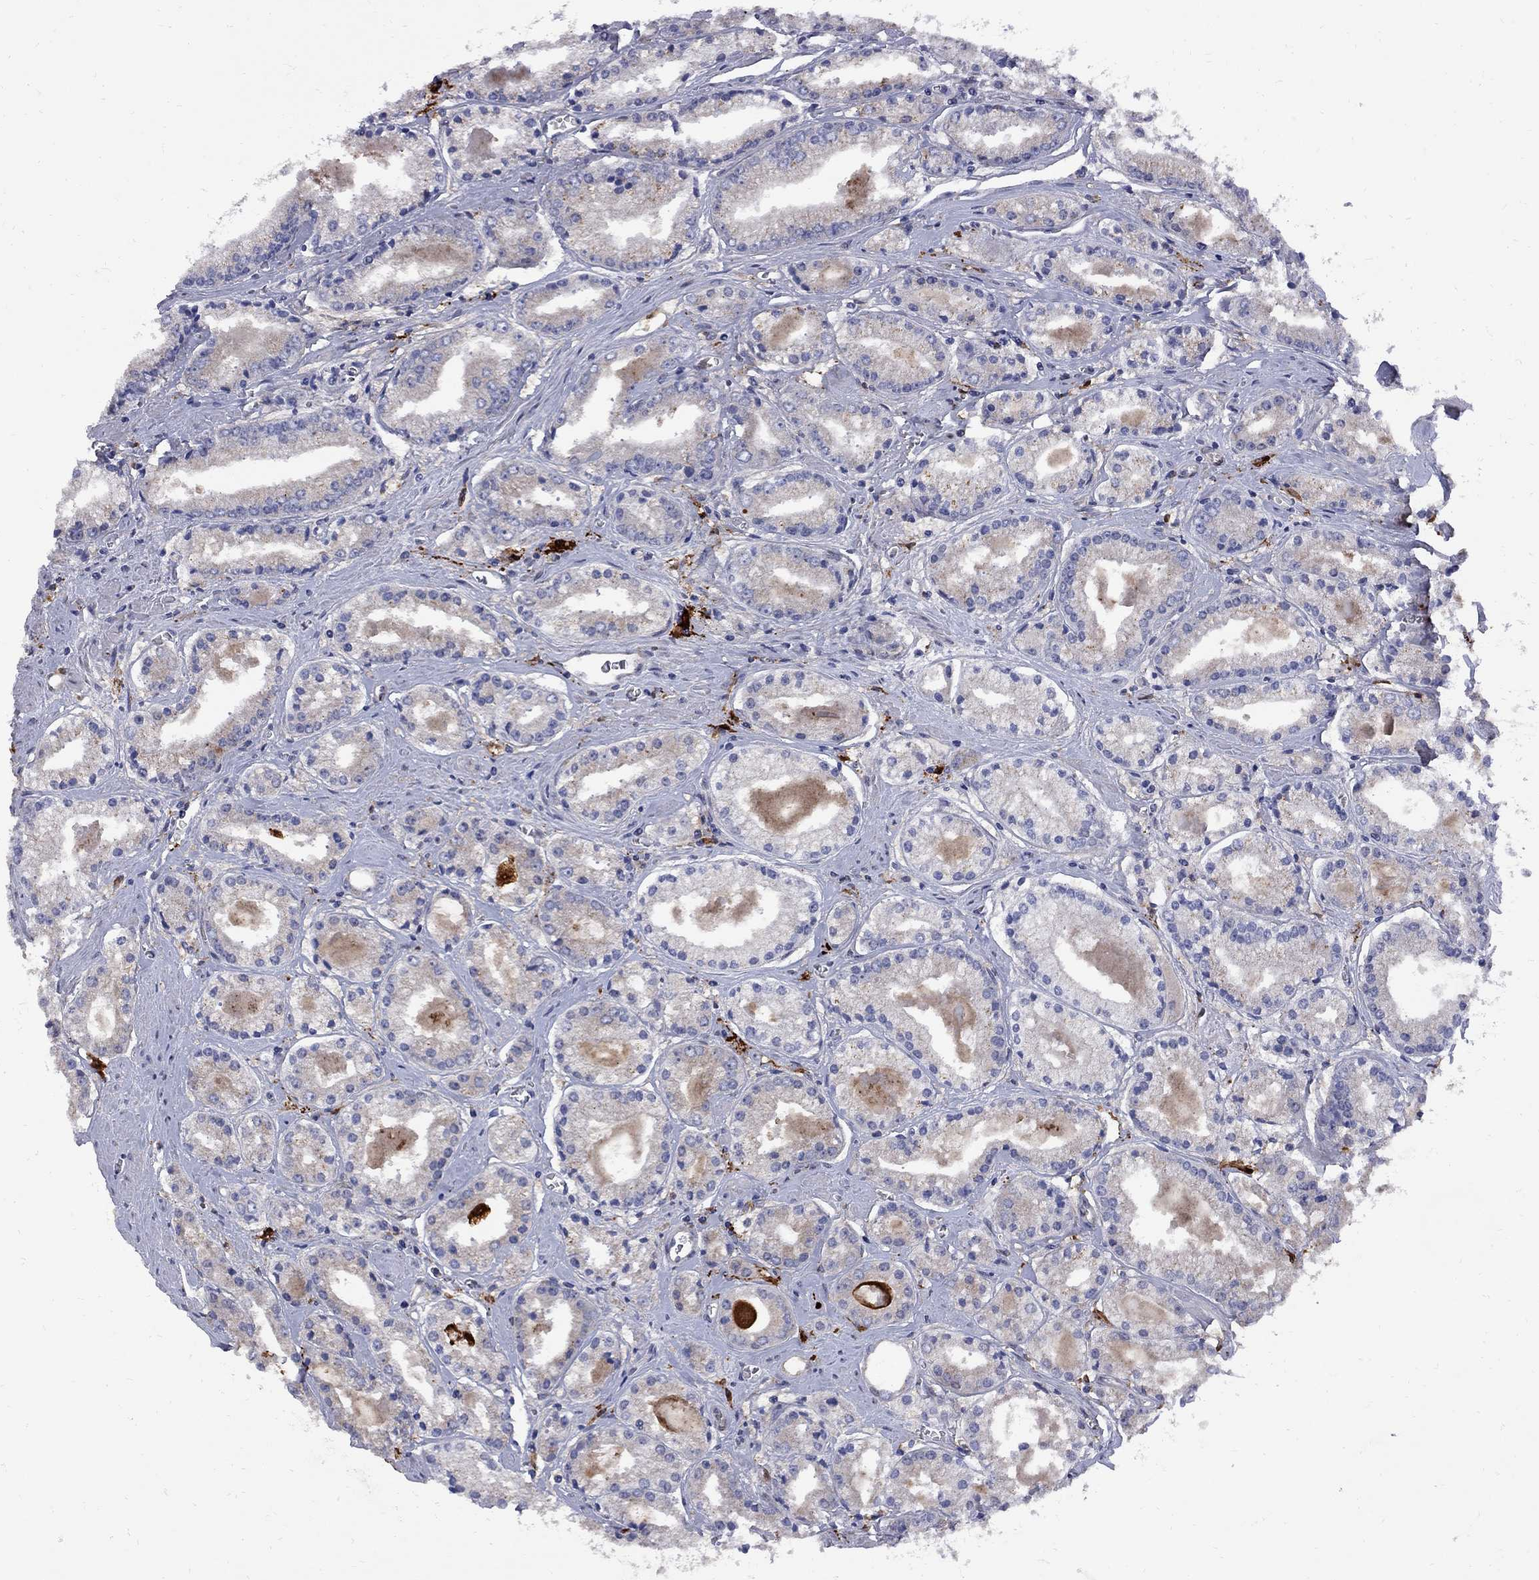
{"staining": {"intensity": "negative", "quantity": "none", "location": "none"}, "tissue": "prostate cancer", "cell_type": "Tumor cells", "image_type": "cancer", "snomed": [{"axis": "morphology", "description": "Adenocarcinoma, NOS"}, {"axis": "topography", "description": "Prostate"}], "caption": "This is a histopathology image of IHC staining of prostate cancer (adenocarcinoma), which shows no positivity in tumor cells.", "gene": "MTHFR", "patient": {"sex": "male", "age": 72}}